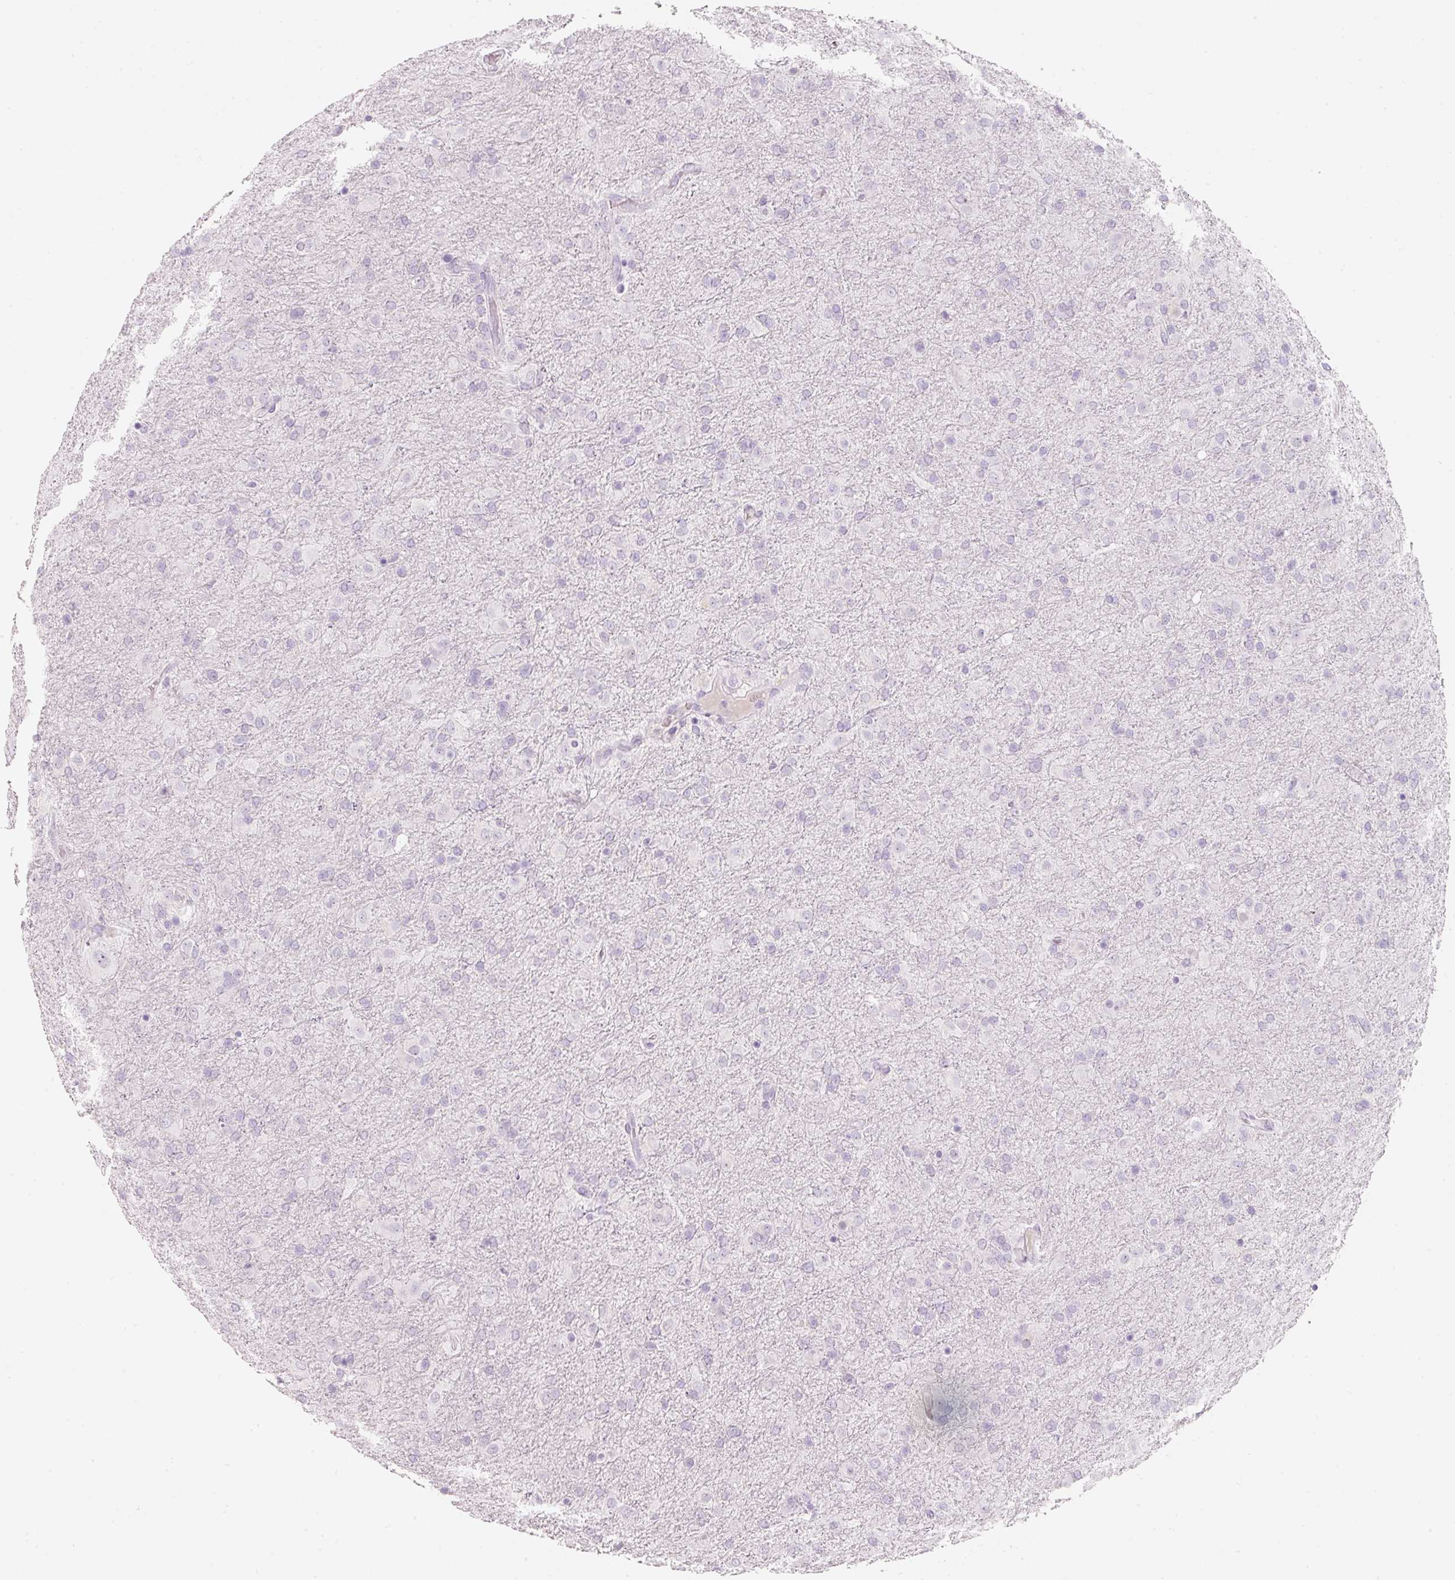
{"staining": {"intensity": "negative", "quantity": "none", "location": "none"}, "tissue": "glioma", "cell_type": "Tumor cells", "image_type": "cancer", "snomed": [{"axis": "morphology", "description": "Glioma, malignant, Low grade"}, {"axis": "topography", "description": "Brain"}], "caption": "Image shows no protein staining in tumor cells of glioma tissue. (DAB immunohistochemistry (IHC), high magnification).", "gene": "ENSG00000206549", "patient": {"sex": "male", "age": 65}}